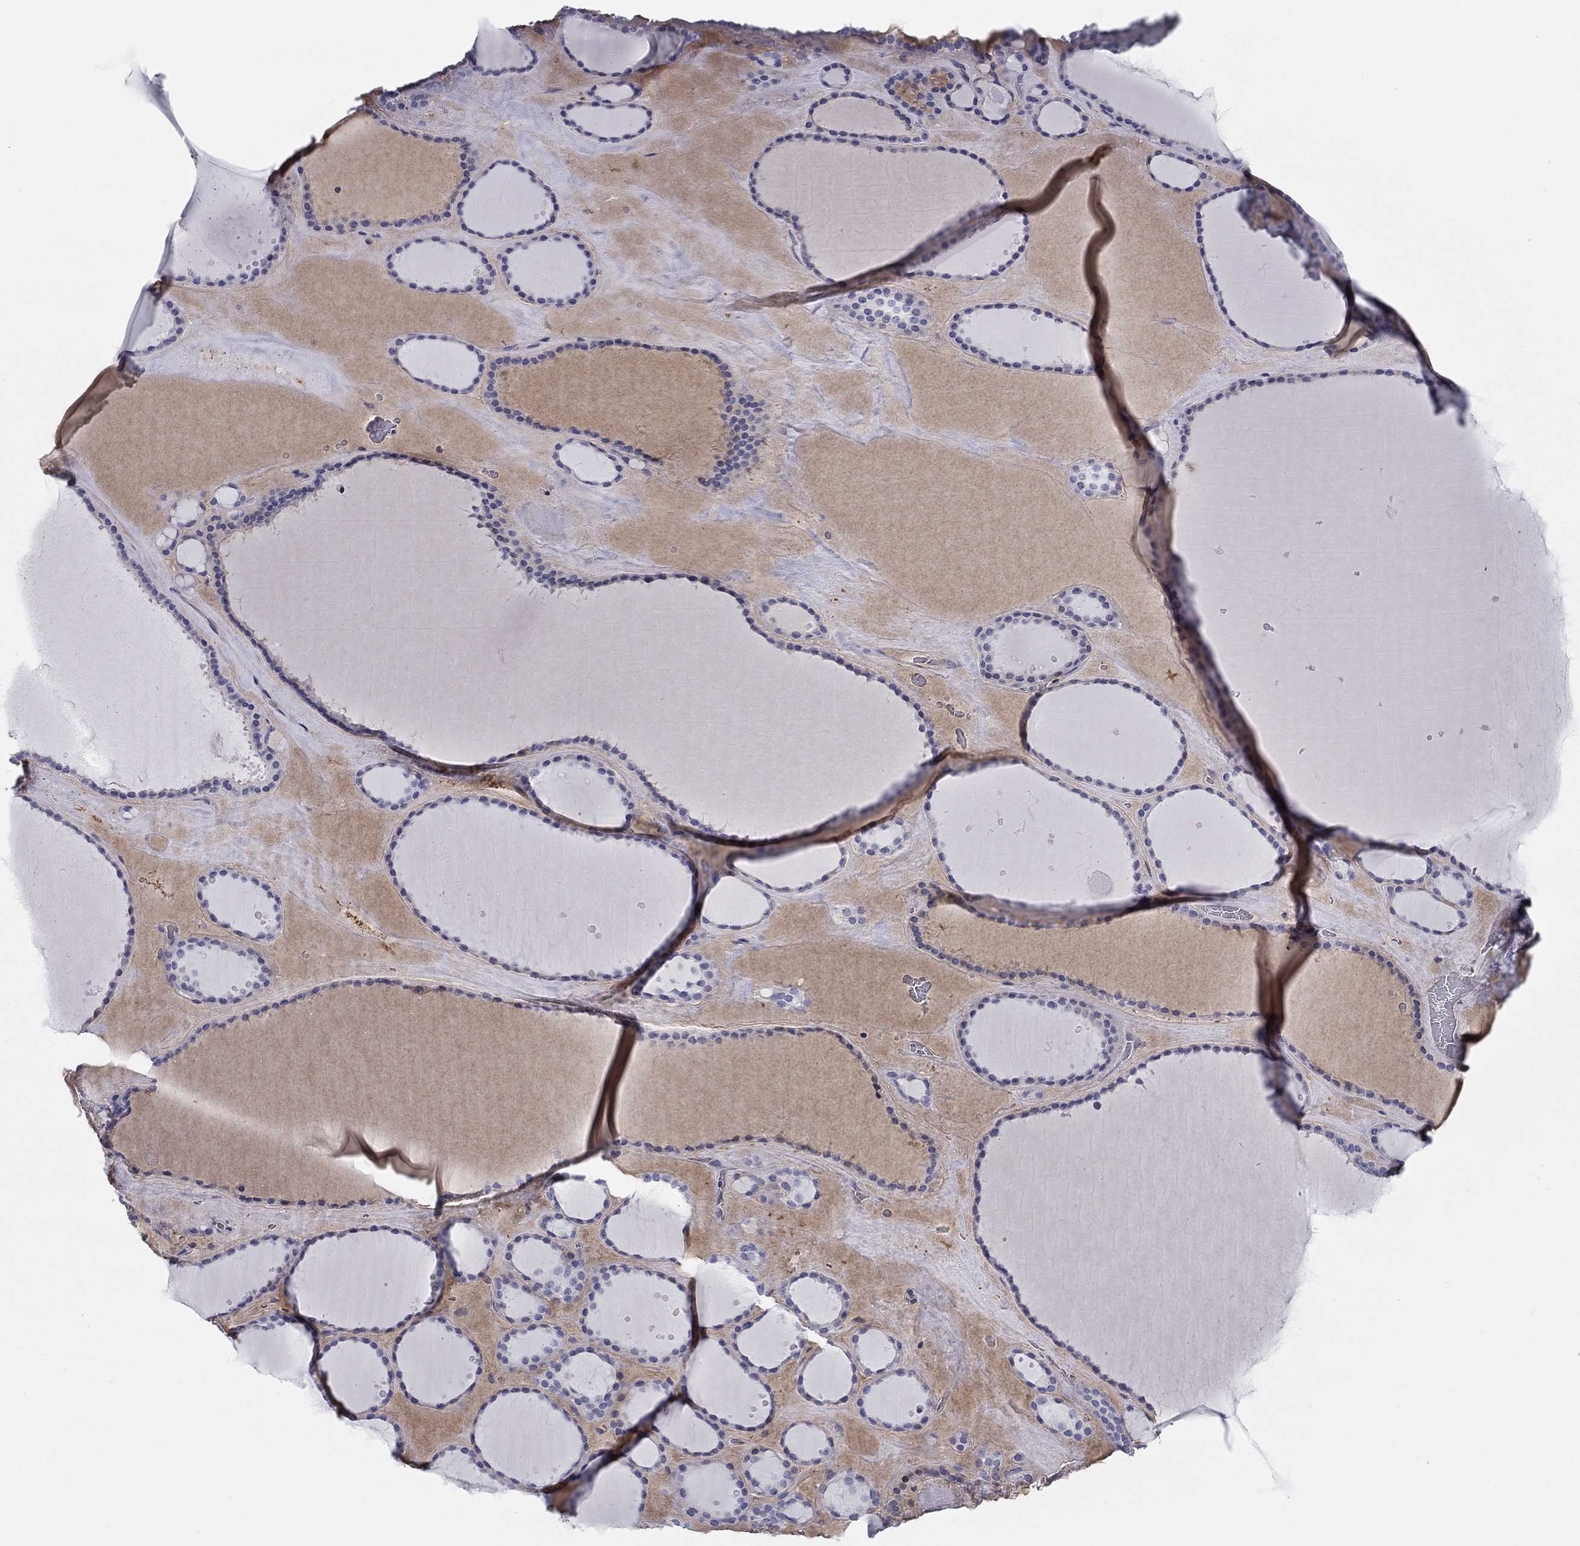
{"staining": {"intensity": "negative", "quantity": "none", "location": "none"}, "tissue": "thyroid gland", "cell_type": "Glandular cells", "image_type": "normal", "snomed": [{"axis": "morphology", "description": "Normal tissue, NOS"}, {"axis": "topography", "description": "Thyroid gland"}], "caption": "Glandular cells are negative for protein expression in normal human thyroid gland. (DAB IHC, high magnification).", "gene": "CPLX4", "patient": {"sex": "male", "age": 63}}